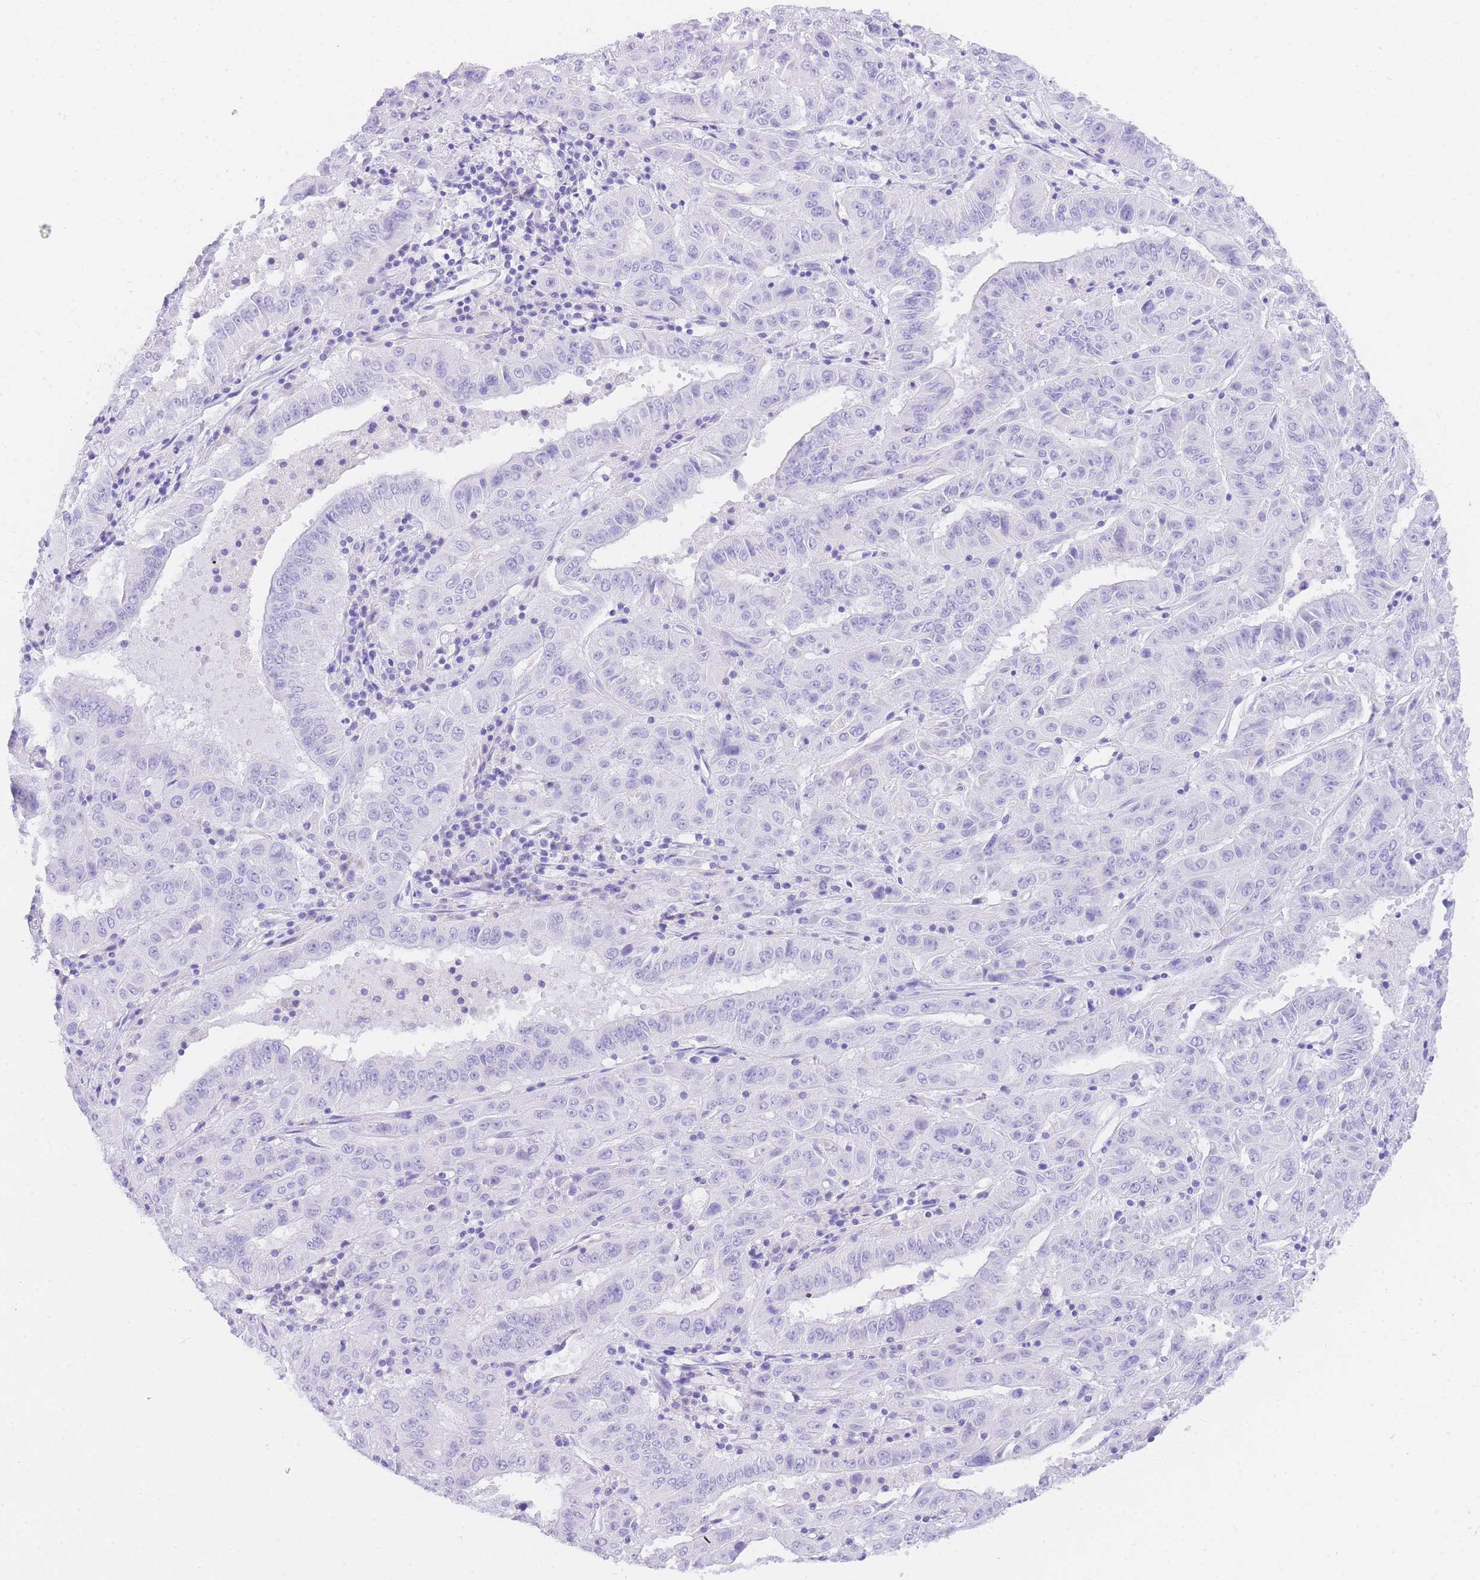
{"staining": {"intensity": "negative", "quantity": "none", "location": "none"}, "tissue": "pancreatic cancer", "cell_type": "Tumor cells", "image_type": "cancer", "snomed": [{"axis": "morphology", "description": "Adenocarcinoma, NOS"}, {"axis": "topography", "description": "Pancreas"}], "caption": "This is a micrograph of immunohistochemistry (IHC) staining of adenocarcinoma (pancreatic), which shows no expression in tumor cells.", "gene": "NKD2", "patient": {"sex": "male", "age": 63}}